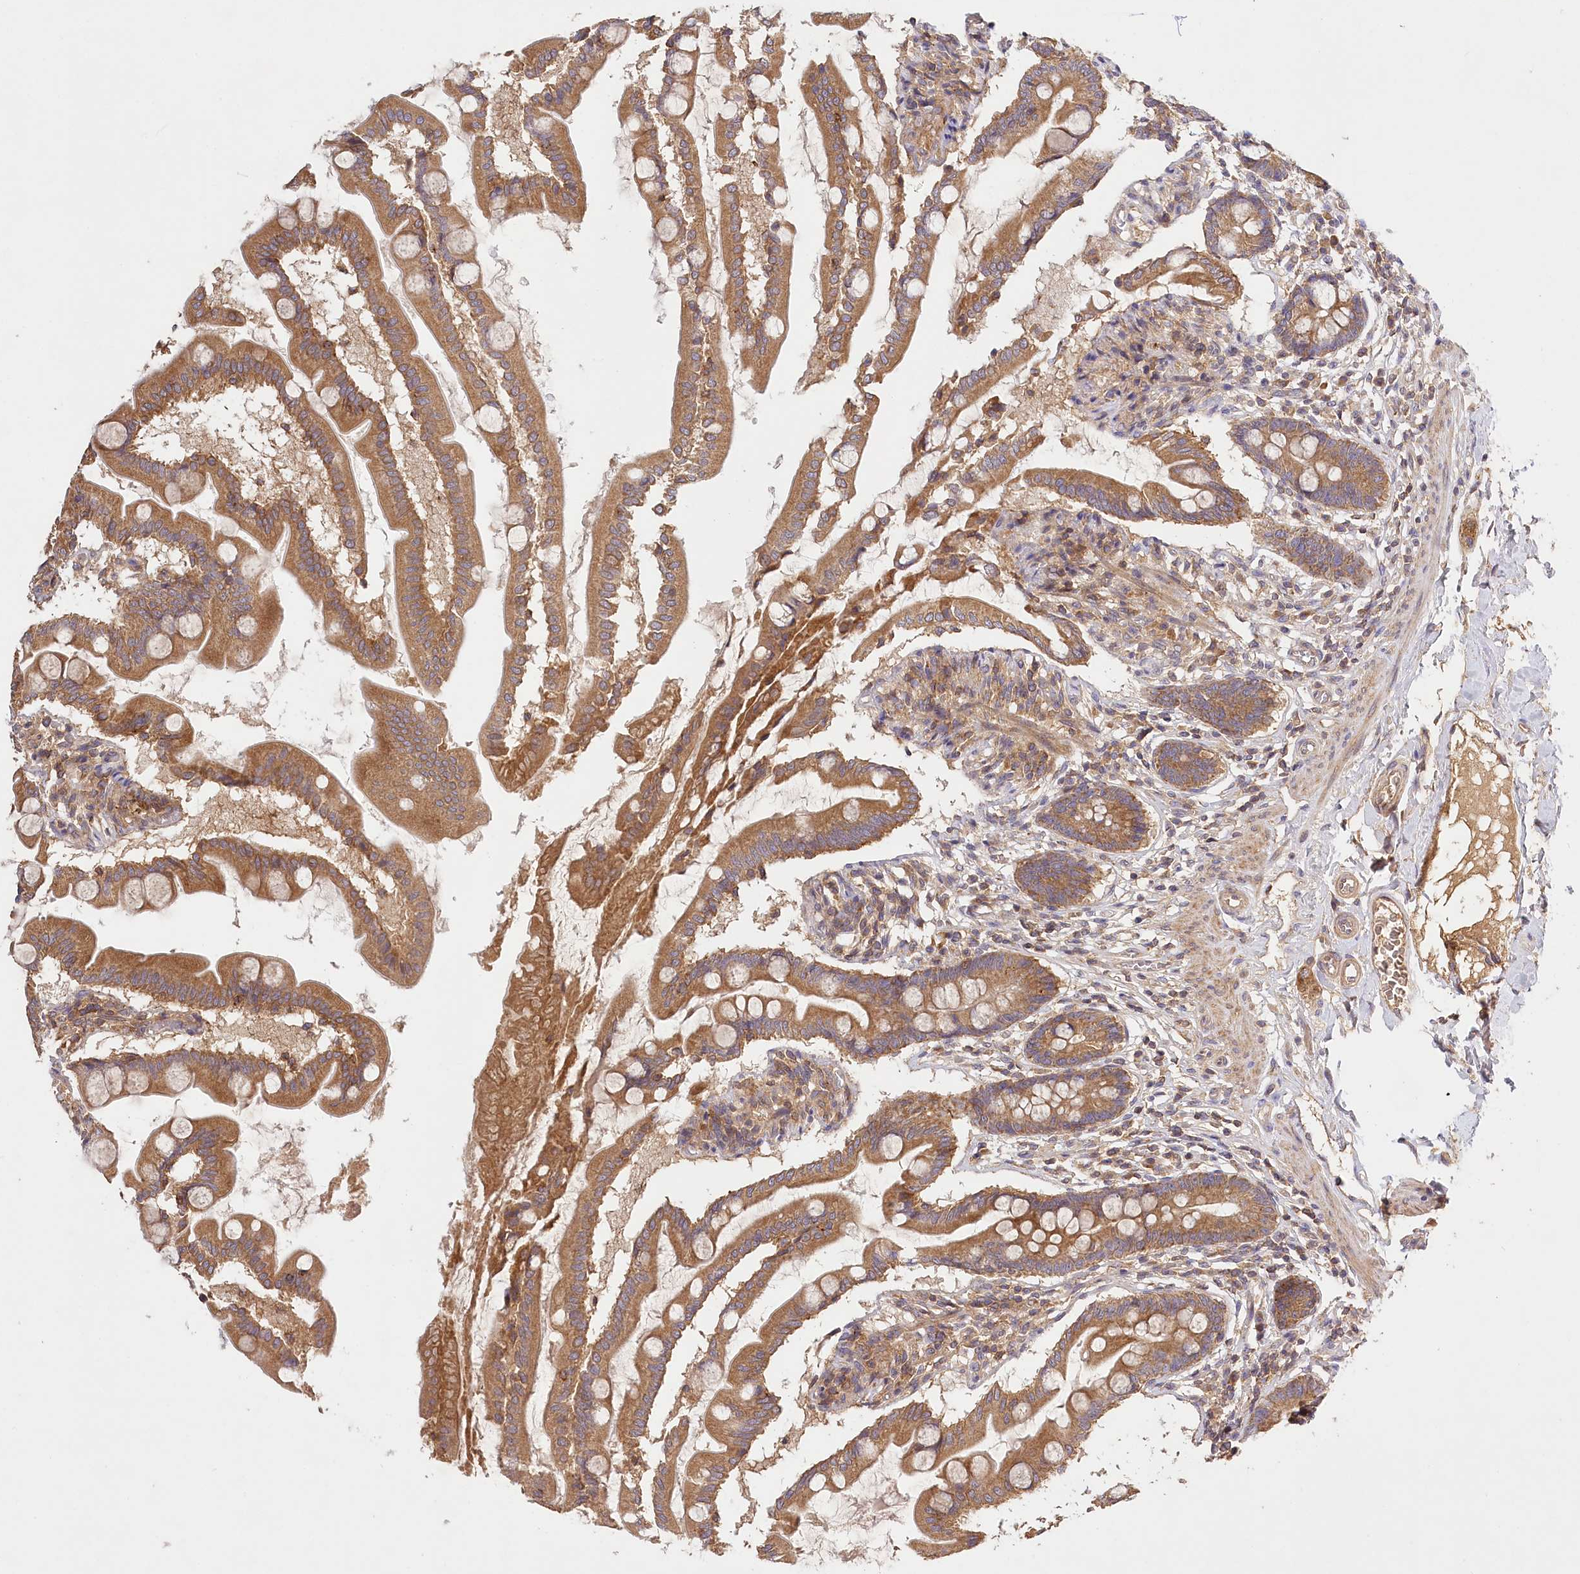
{"staining": {"intensity": "moderate", "quantity": ">75%", "location": "cytoplasmic/membranous"}, "tissue": "small intestine", "cell_type": "Glandular cells", "image_type": "normal", "snomed": [{"axis": "morphology", "description": "Normal tissue, NOS"}, {"axis": "topography", "description": "Small intestine"}], "caption": "Immunohistochemical staining of unremarkable small intestine displays >75% levels of moderate cytoplasmic/membranous protein staining in about >75% of glandular cells.", "gene": "LSS", "patient": {"sex": "female", "age": 56}}